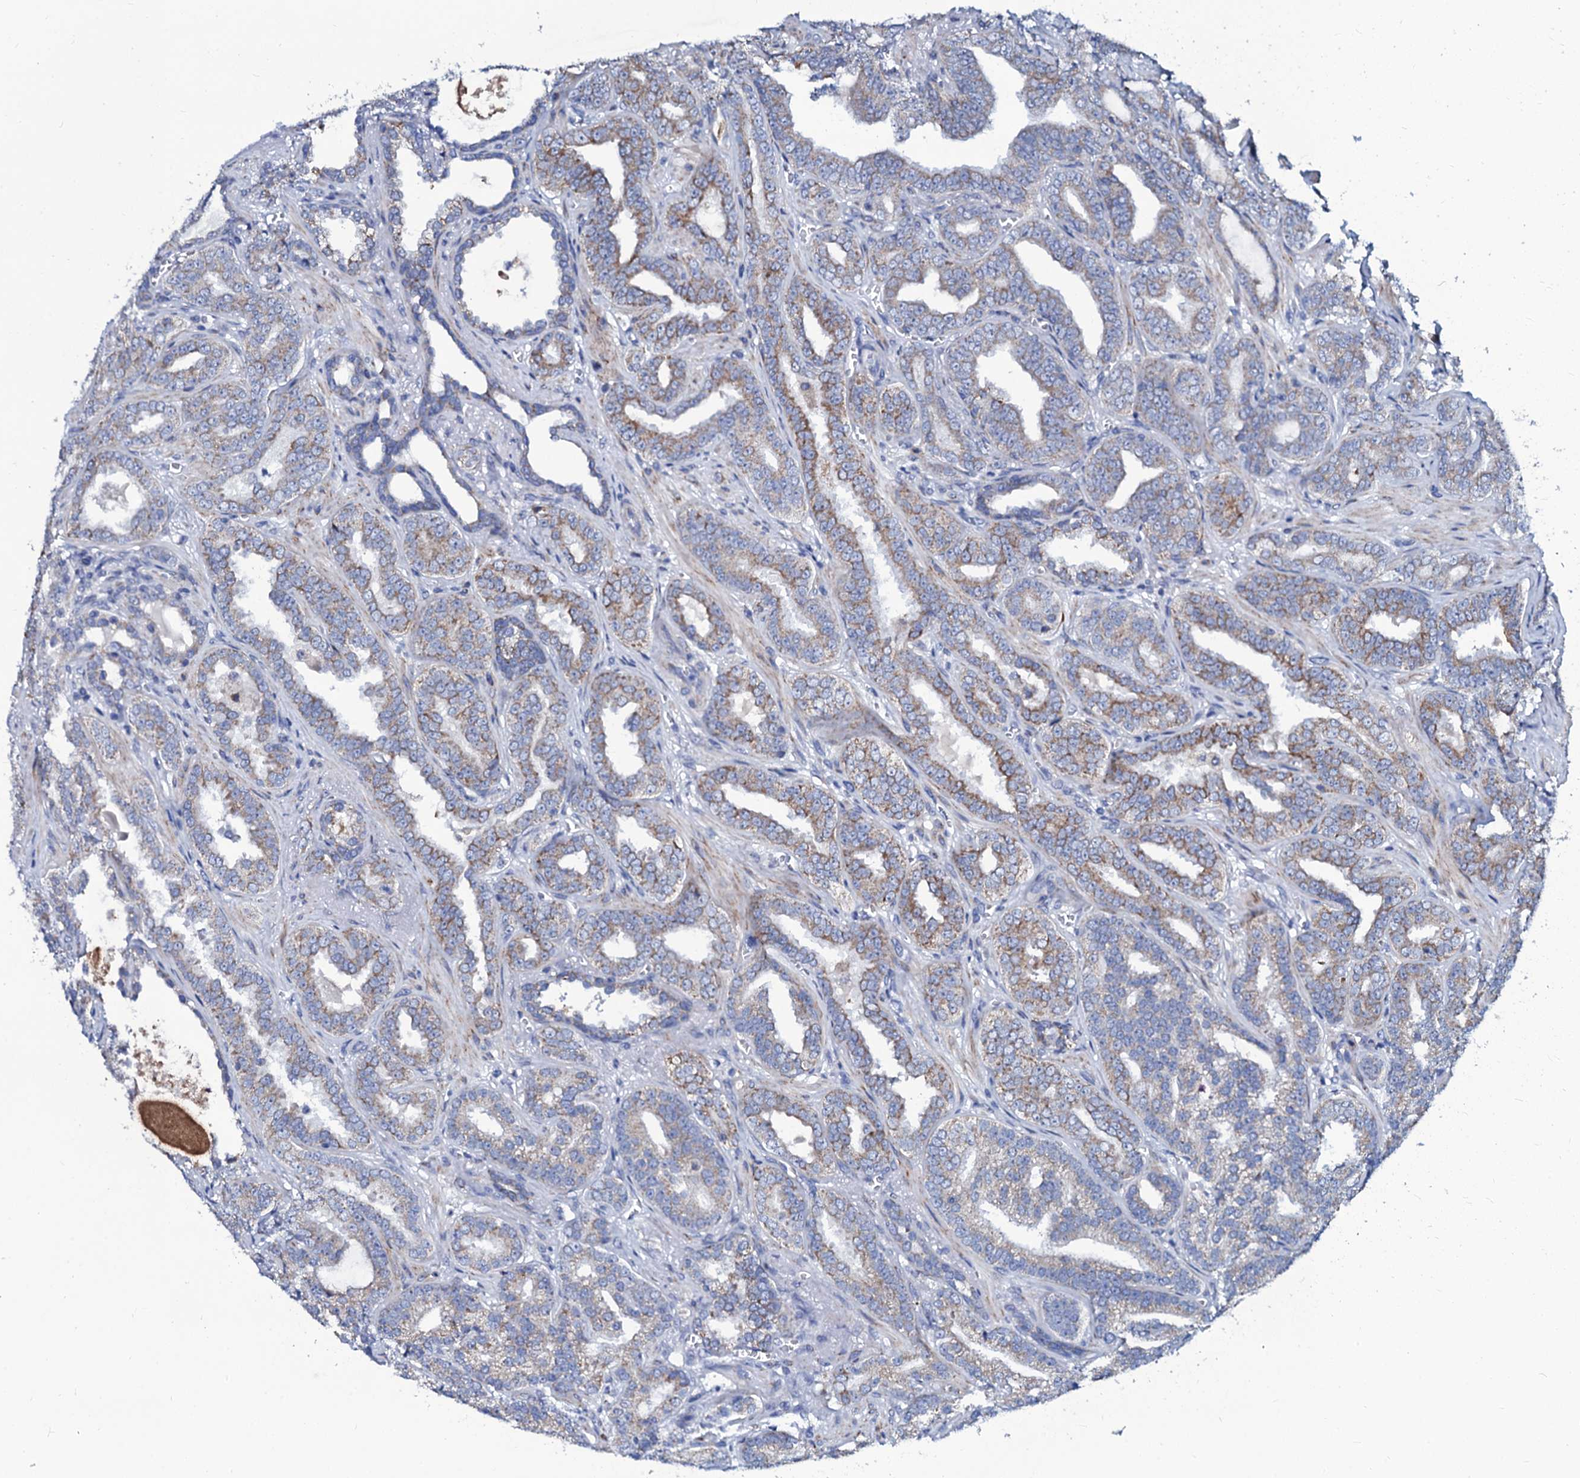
{"staining": {"intensity": "moderate", "quantity": "25%-75%", "location": "cytoplasmic/membranous"}, "tissue": "prostate cancer", "cell_type": "Tumor cells", "image_type": "cancer", "snomed": [{"axis": "morphology", "description": "Adenocarcinoma, High grade"}, {"axis": "topography", "description": "Prostate and seminal vesicle, NOS"}], "caption": "Prostate cancer stained for a protein (brown) shows moderate cytoplasmic/membranous positive expression in about 25%-75% of tumor cells.", "gene": "SLC37A4", "patient": {"sex": "male", "age": 67}}